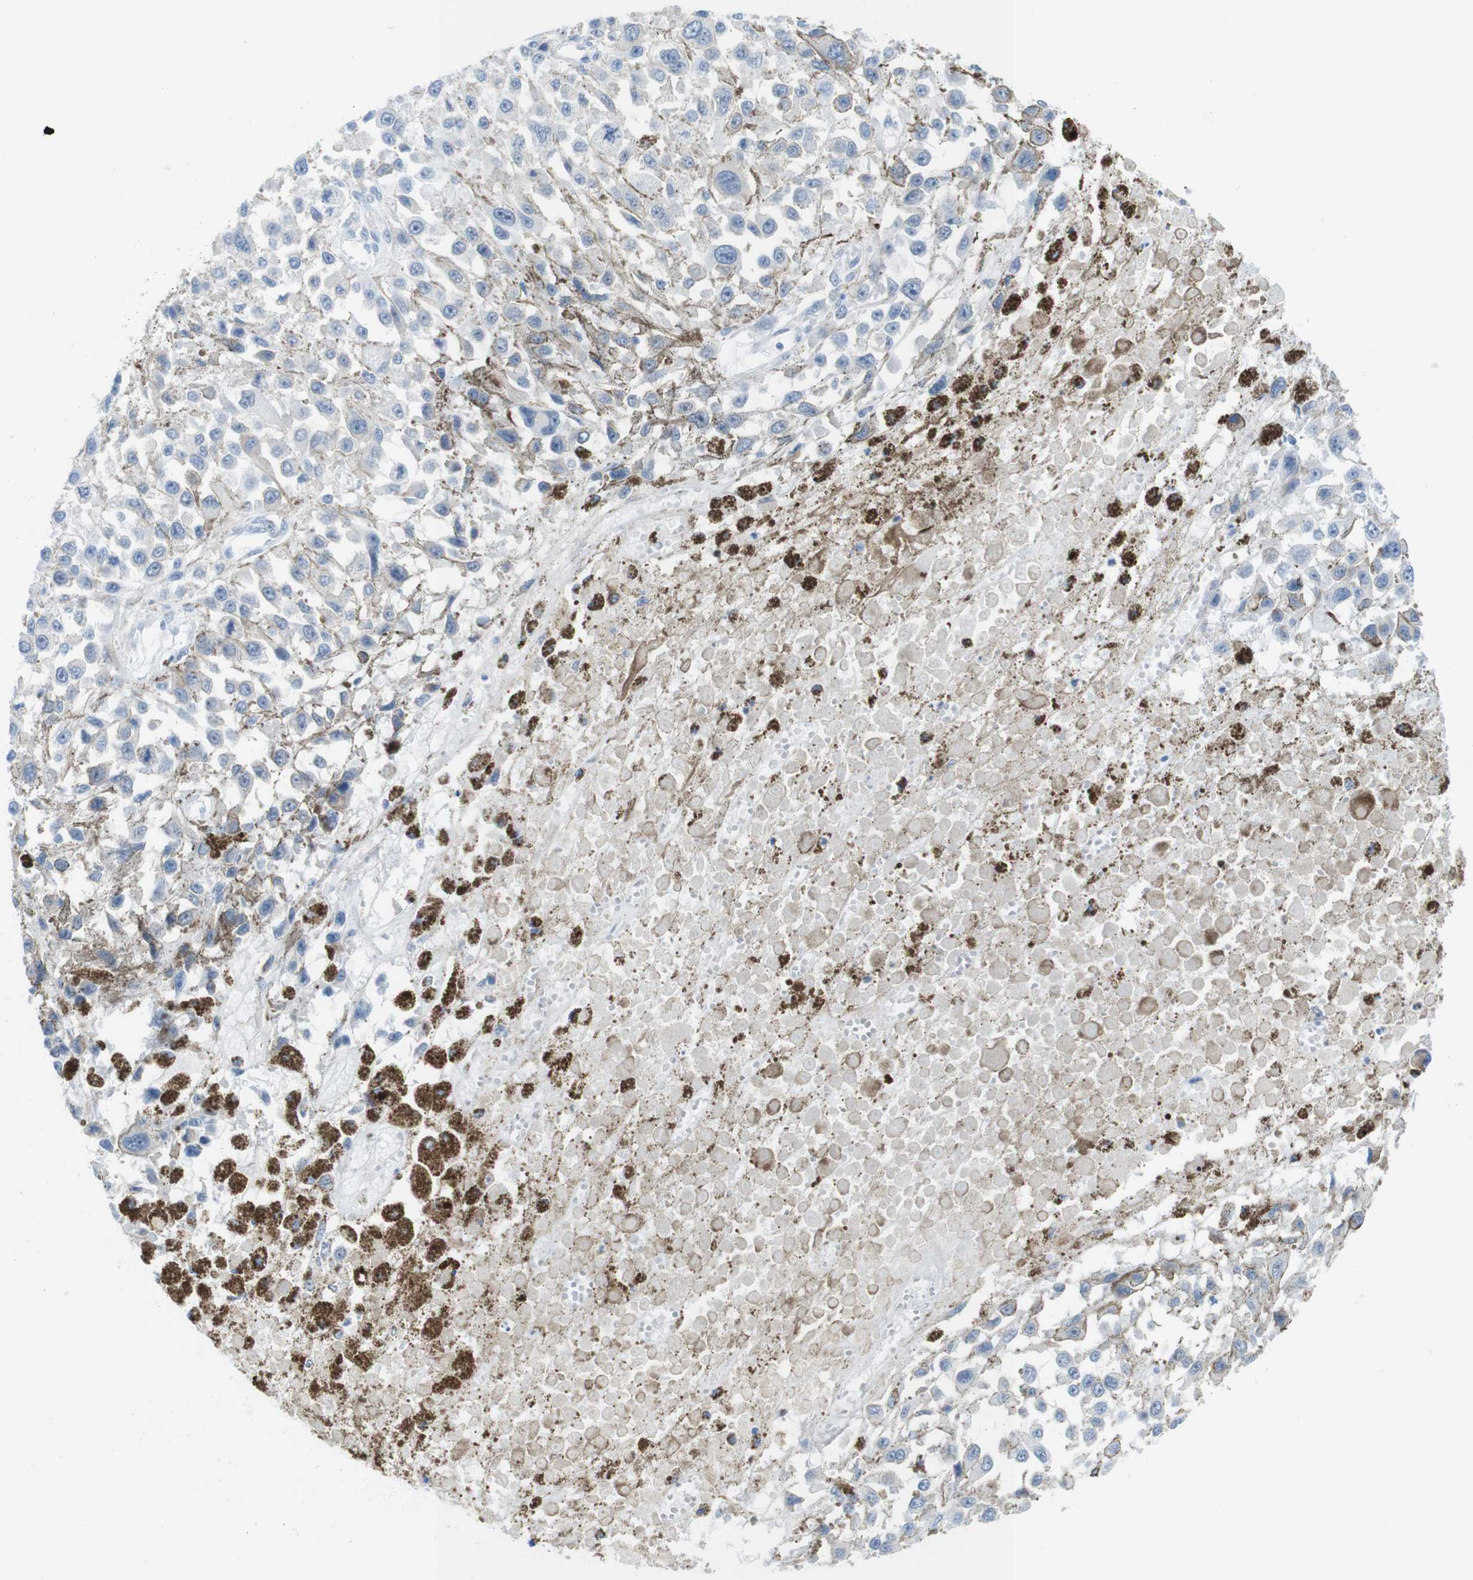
{"staining": {"intensity": "weak", "quantity": "<25%", "location": "cytoplasmic/membranous"}, "tissue": "melanoma", "cell_type": "Tumor cells", "image_type": "cancer", "snomed": [{"axis": "morphology", "description": "Malignant melanoma, Metastatic site"}, {"axis": "topography", "description": "Lymph node"}], "caption": "The image demonstrates no staining of tumor cells in melanoma. Nuclei are stained in blue.", "gene": "OPN1SW", "patient": {"sex": "male", "age": 59}}